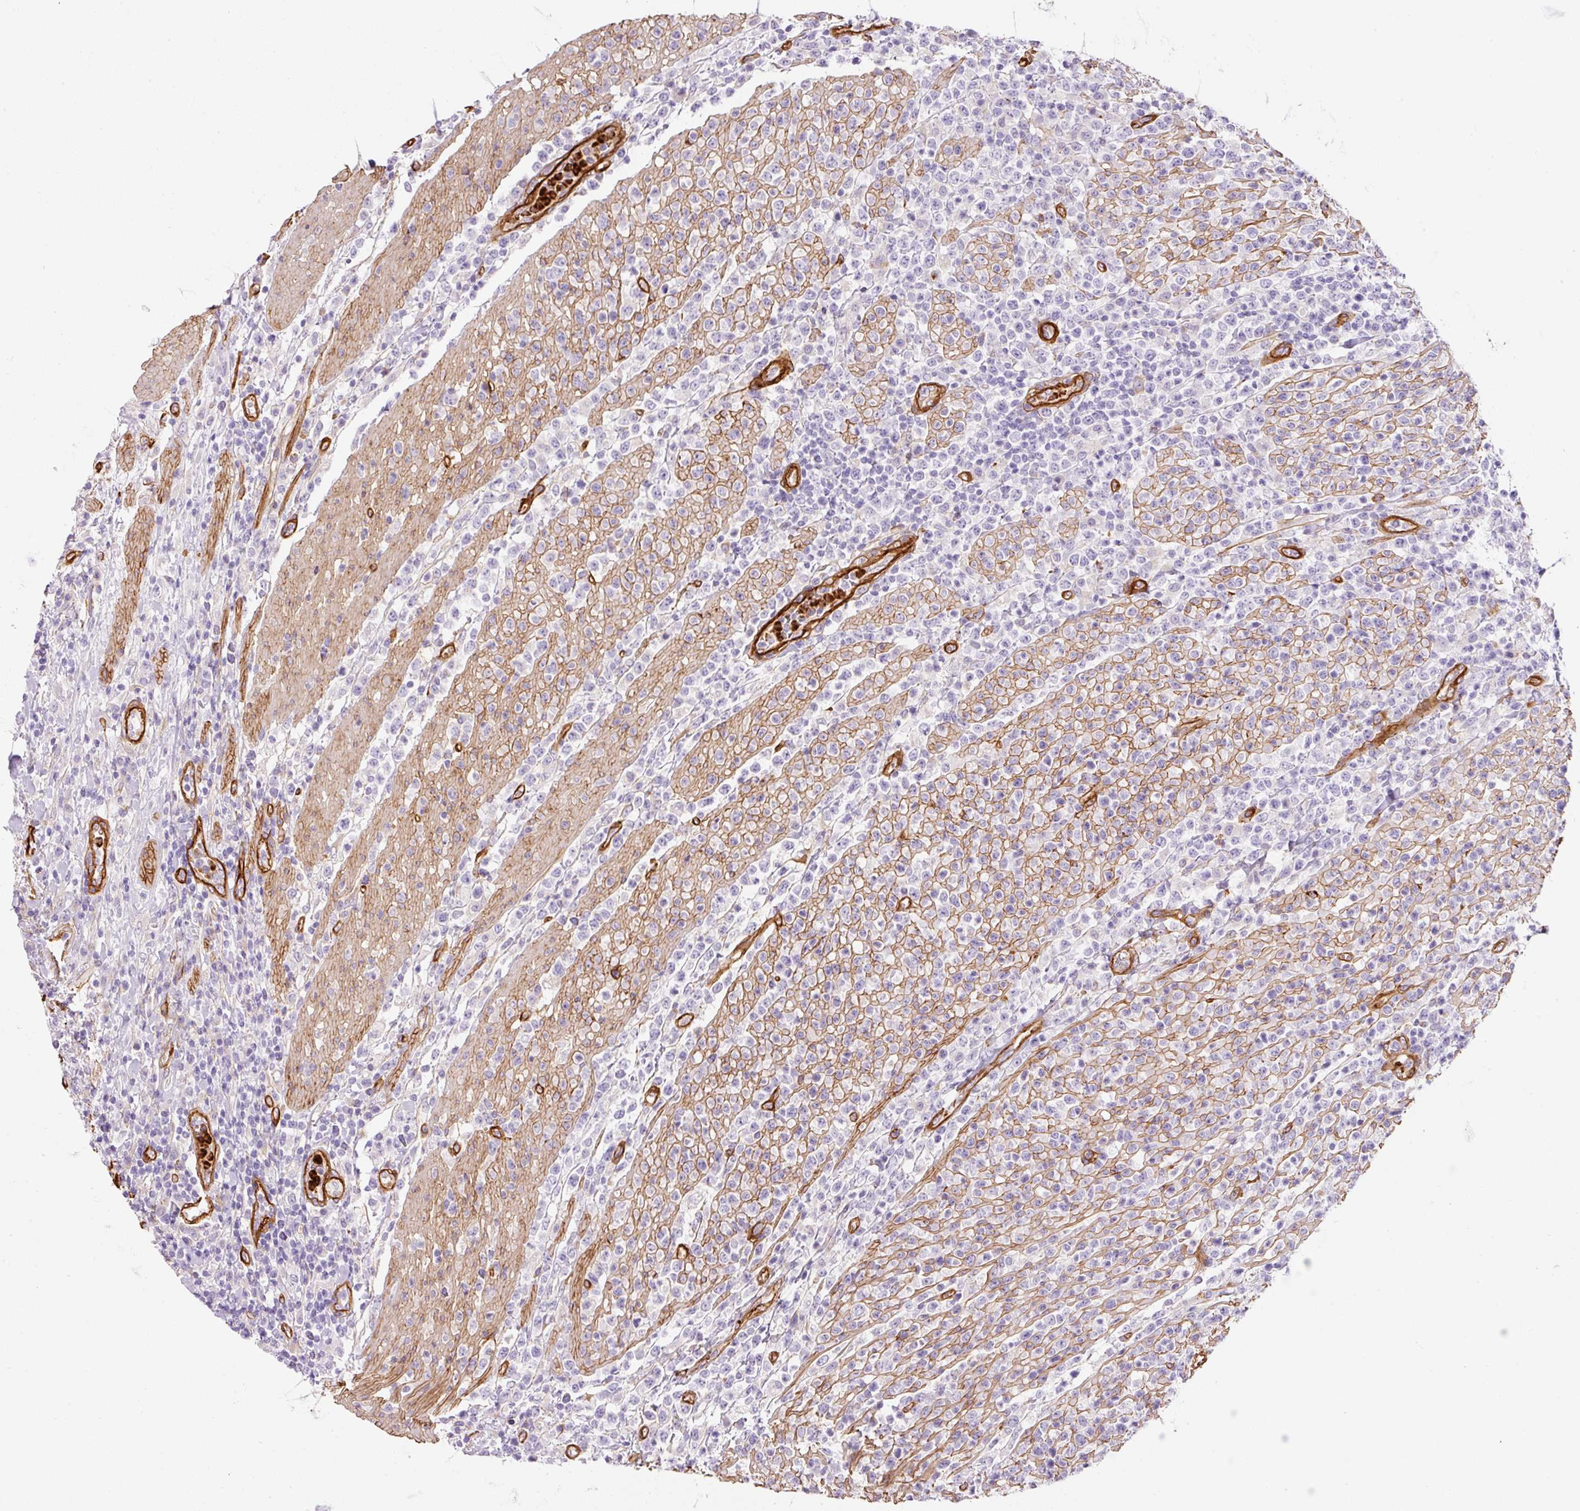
{"staining": {"intensity": "negative", "quantity": "none", "location": "none"}, "tissue": "lymphoma", "cell_type": "Tumor cells", "image_type": "cancer", "snomed": [{"axis": "morphology", "description": "Malignant lymphoma, non-Hodgkin's type, High grade"}, {"axis": "topography", "description": "Colon"}], "caption": "A micrograph of human lymphoma is negative for staining in tumor cells.", "gene": "LOXL4", "patient": {"sex": "female", "age": 53}}